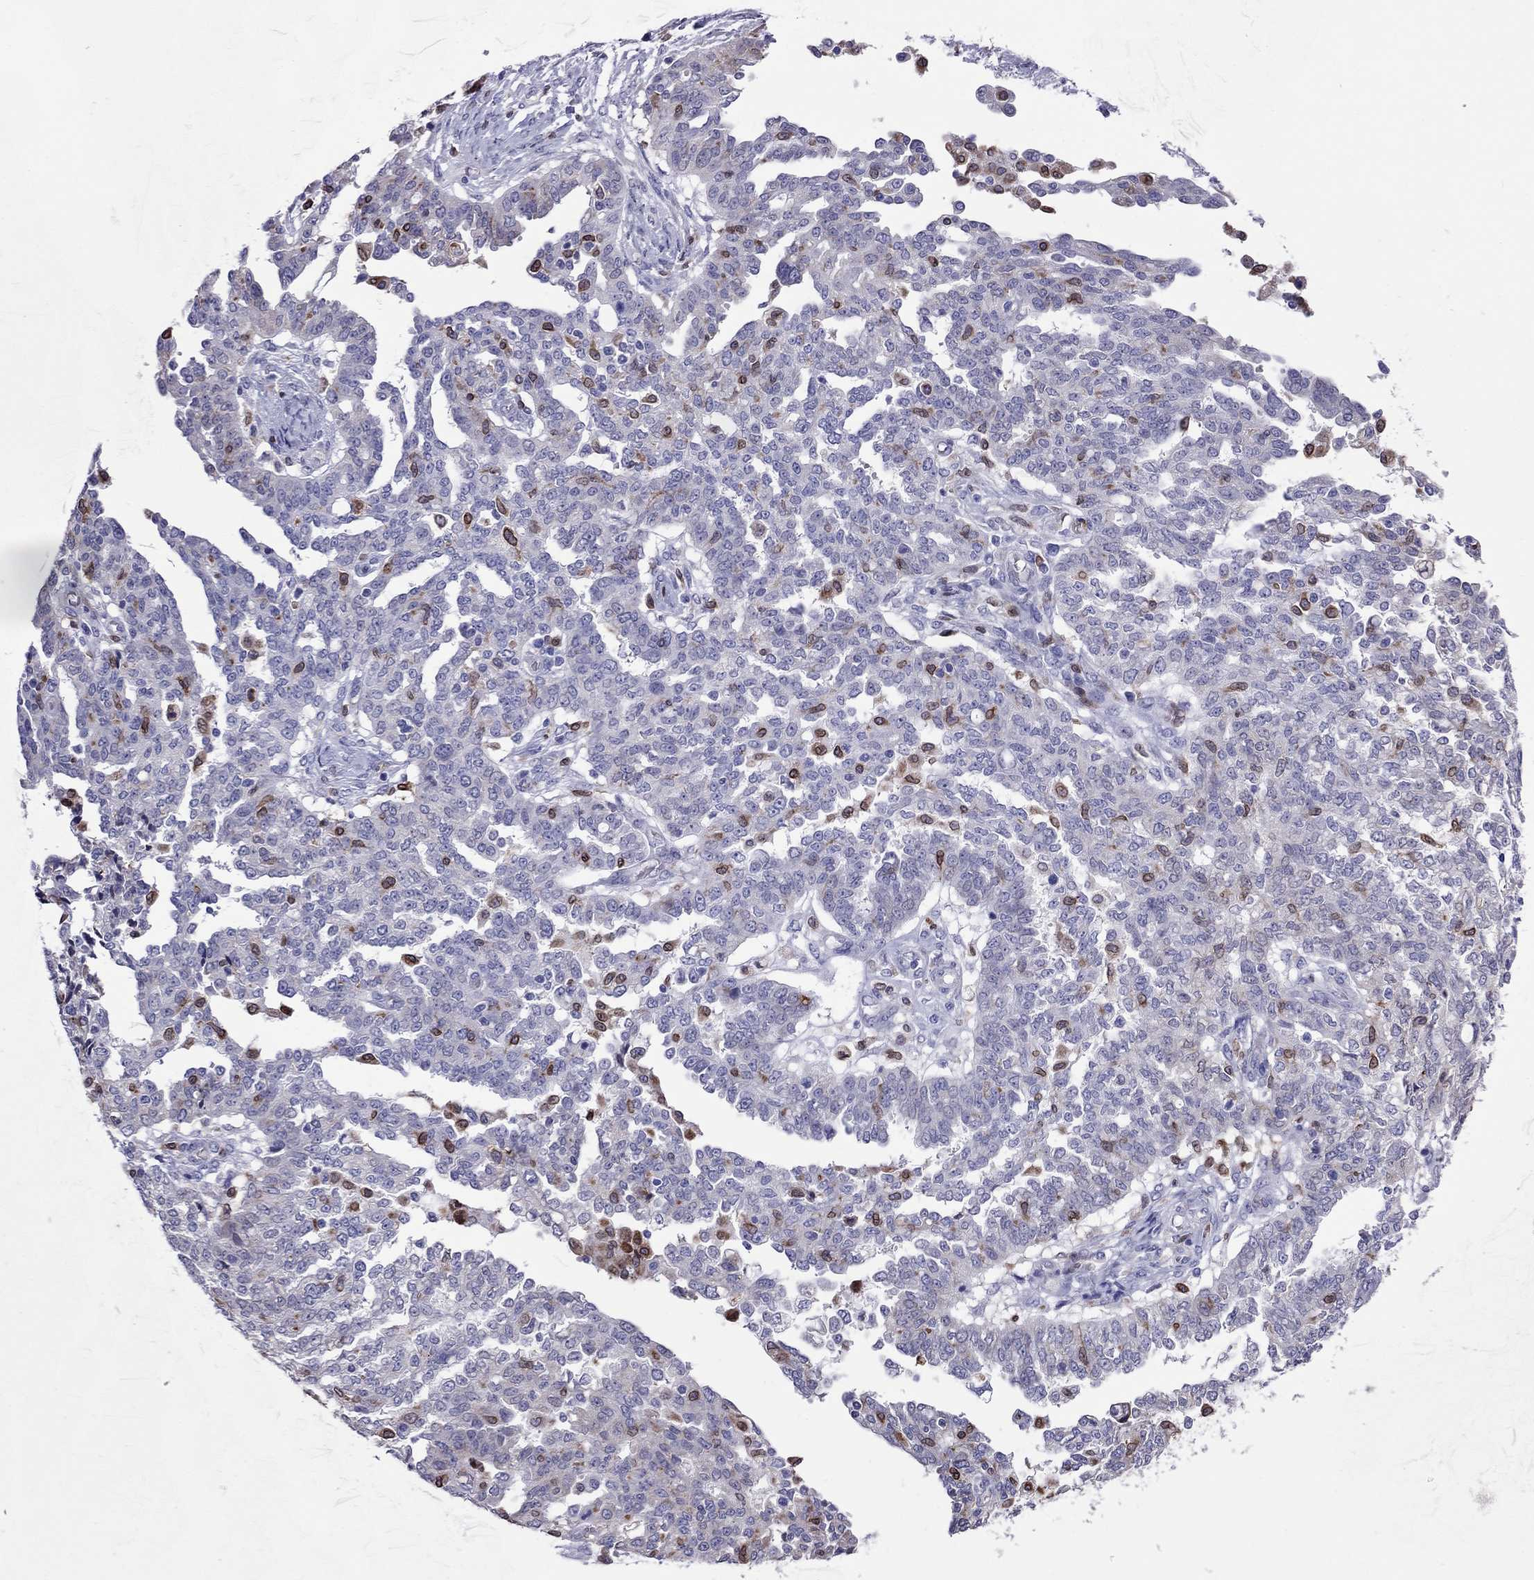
{"staining": {"intensity": "negative", "quantity": "none", "location": "none"}, "tissue": "ovarian cancer", "cell_type": "Tumor cells", "image_type": "cancer", "snomed": [{"axis": "morphology", "description": "Cystadenocarcinoma, serous, NOS"}, {"axis": "topography", "description": "Ovary"}], "caption": "This is a photomicrograph of IHC staining of serous cystadenocarcinoma (ovarian), which shows no staining in tumor cells.", "gene": "ADORA2A", "patient": {"sex": "female", "age": 67}}